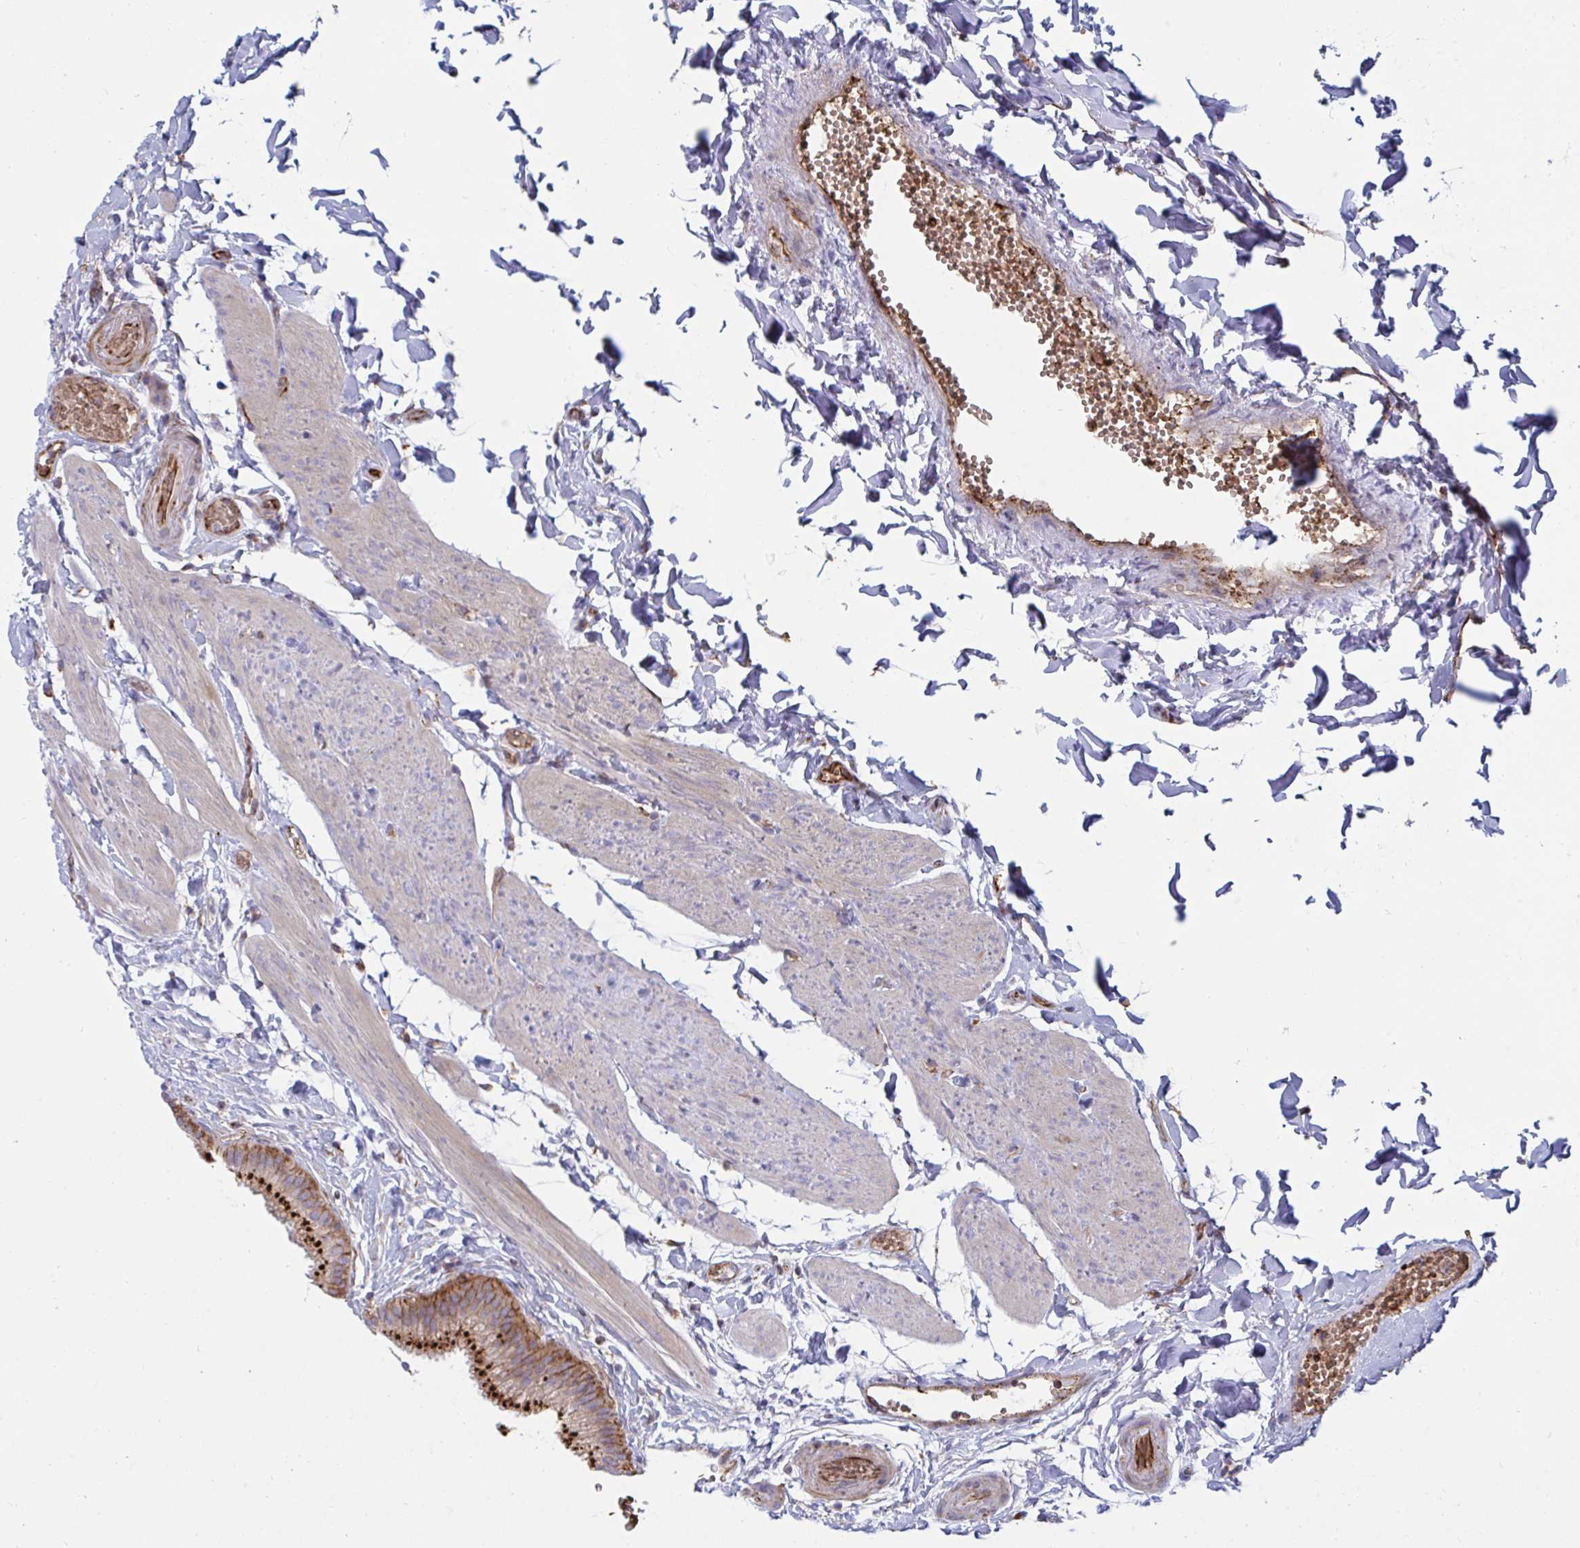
{"staining": {"intensity": "strong", "quantity": ">75%", "location": "cytoplasmic/membranous"}, "tissue": "gallbladder", "cell_type": "Glandular cells", "image_type": "normal", "snomed": [{"axis": "morphology", "description": "Normal tissue, NOS"}, {"axis": "topography", "description": "Gallbladder"}], "caption": "A brown stain highlights strong cytoplasmic/membranous expression of a protein in glandular cells of benign gallbladder.", "gene": "SLC9A6", "patient": {"sex": "female", "age": 63}}